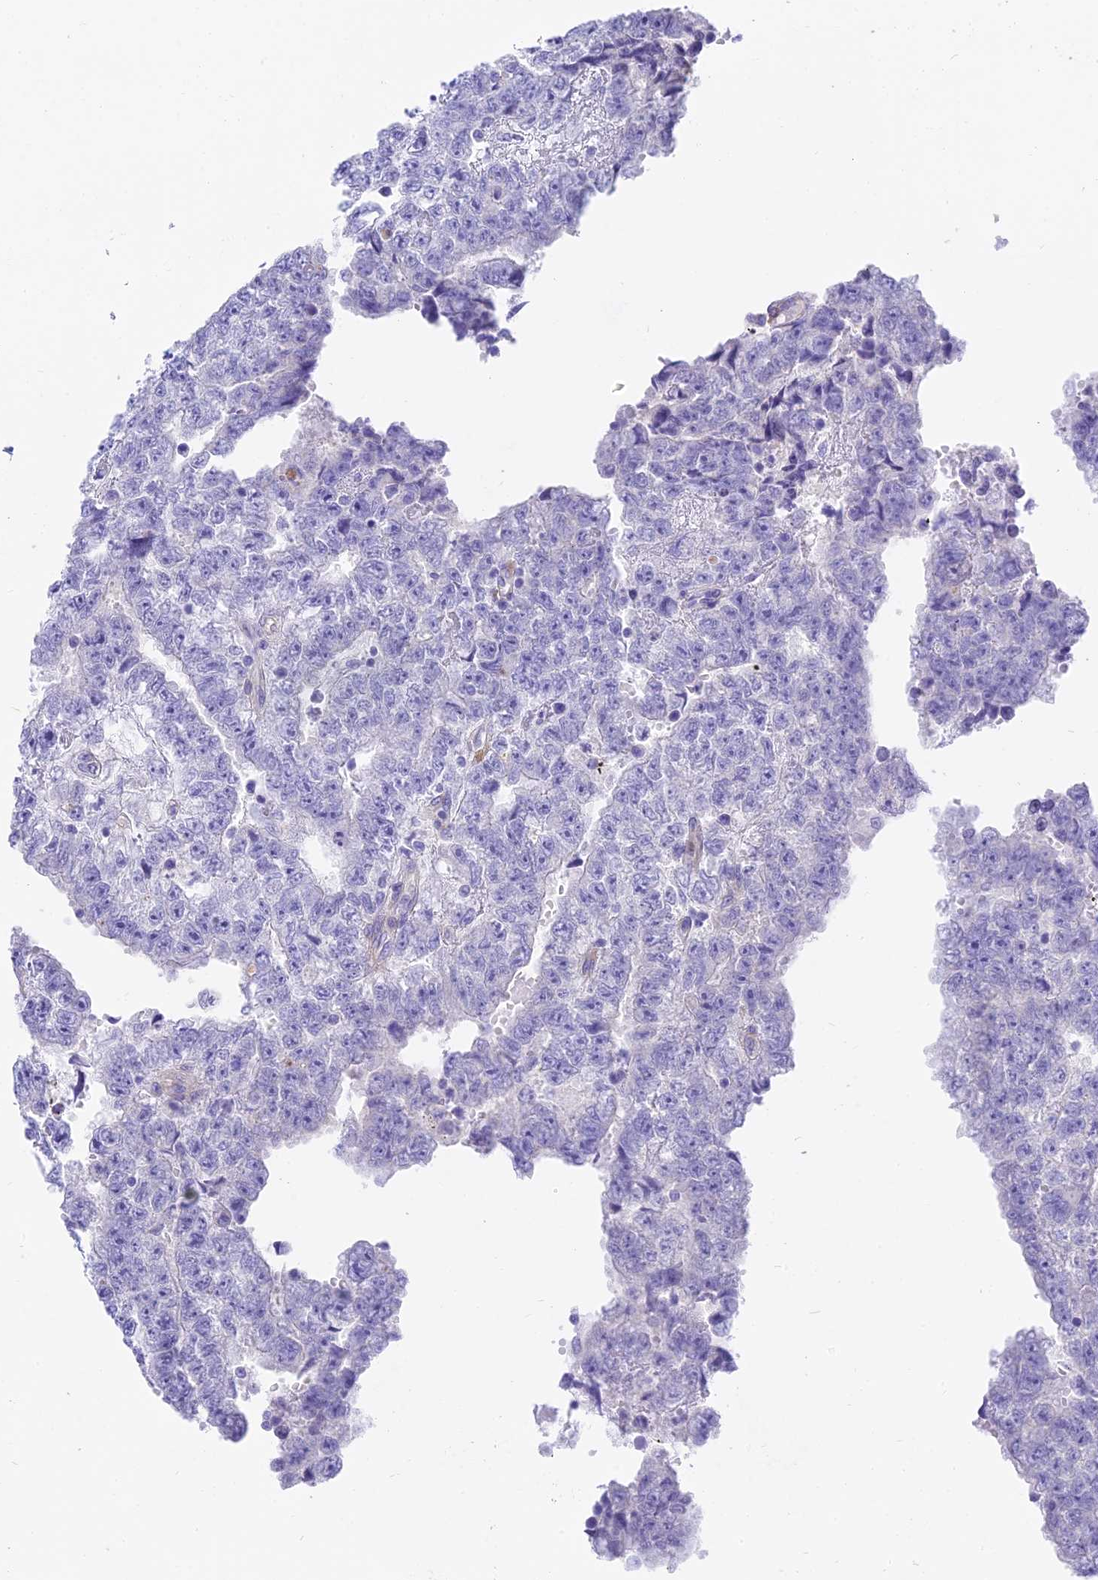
{"staining": {"intensity": "negative", "quantity": "none", "location": "none"}, "tissue": "testis cancer", "cell_type": "Tumor cells", "image_type": "cancer", "snomed": [{"axis": "morphology", "description": "Carcinoma, Embryonal, NOS"}, {"axis": "topography", "description": "Testis"}], "caption": "Tumor cells are negative for brown protein staining in embryonal carcinoma (testis). (Brightfield microscopy of DAB immunohistochemistry (IHC) at high magnification).", "gene": "SLC36A2", "patient": {"sex": "male", "age": 25}}